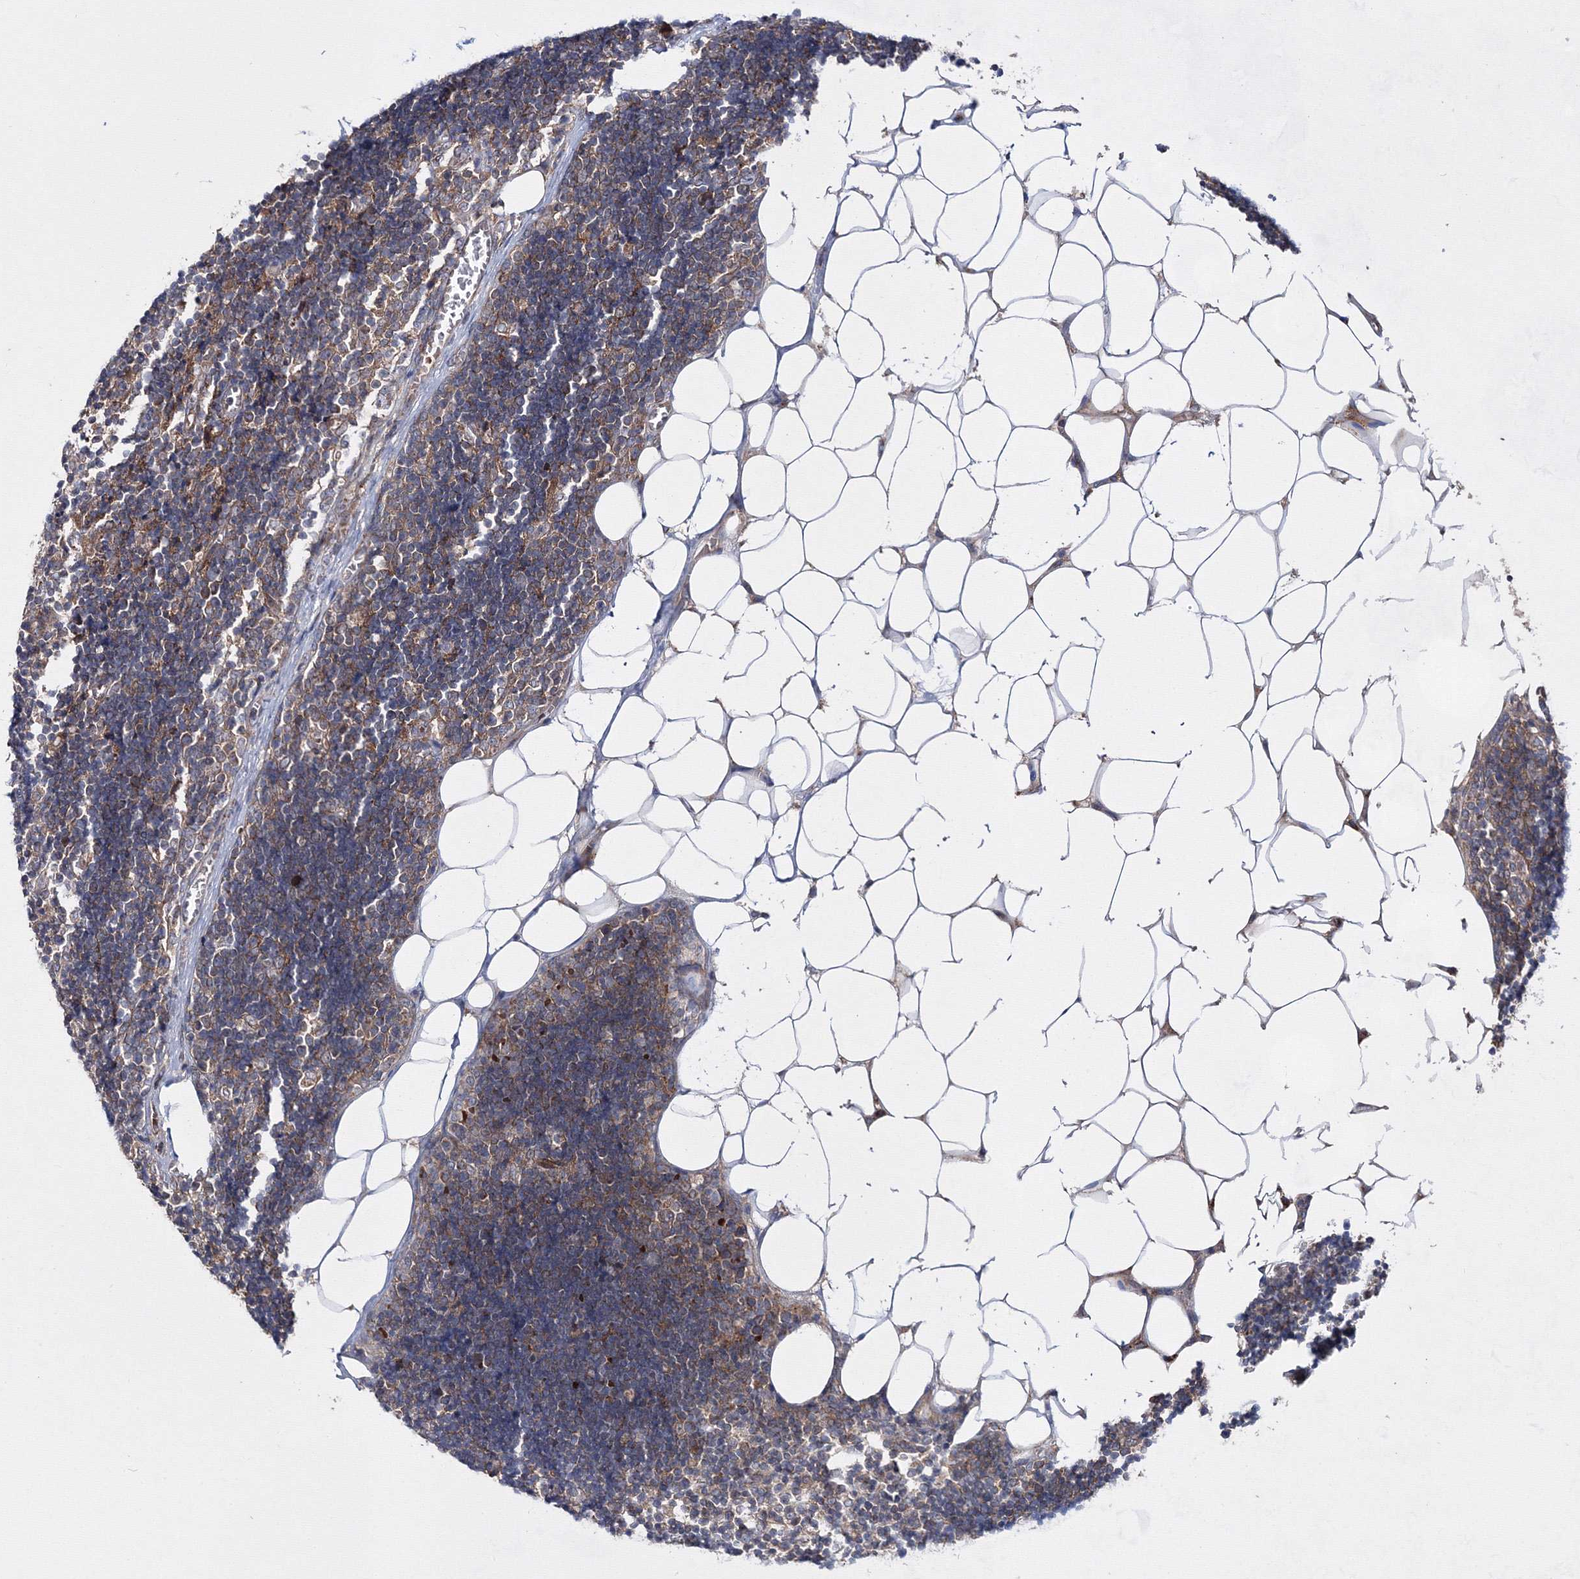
{"staining": {"intensity": "strong", "quantity": "25%-75%", "location": "cytoplasmic/membranous"}, "tissue": "lymph node", "cell_type": "Germinal center cells", "image_type": "normal", "snomed": [{"axis": "morphology", "description": "Normal tissue, NOS"}, {"axis": "topography", "description": "Lymph node"}], "caption": "The image reveals a brown stain indicating the presence of a protein in the cytoplasmic/membranous of germinal center cells in lymph node.", "gene": "GFM1", "patient": {"sex": "male", "age": 33}}